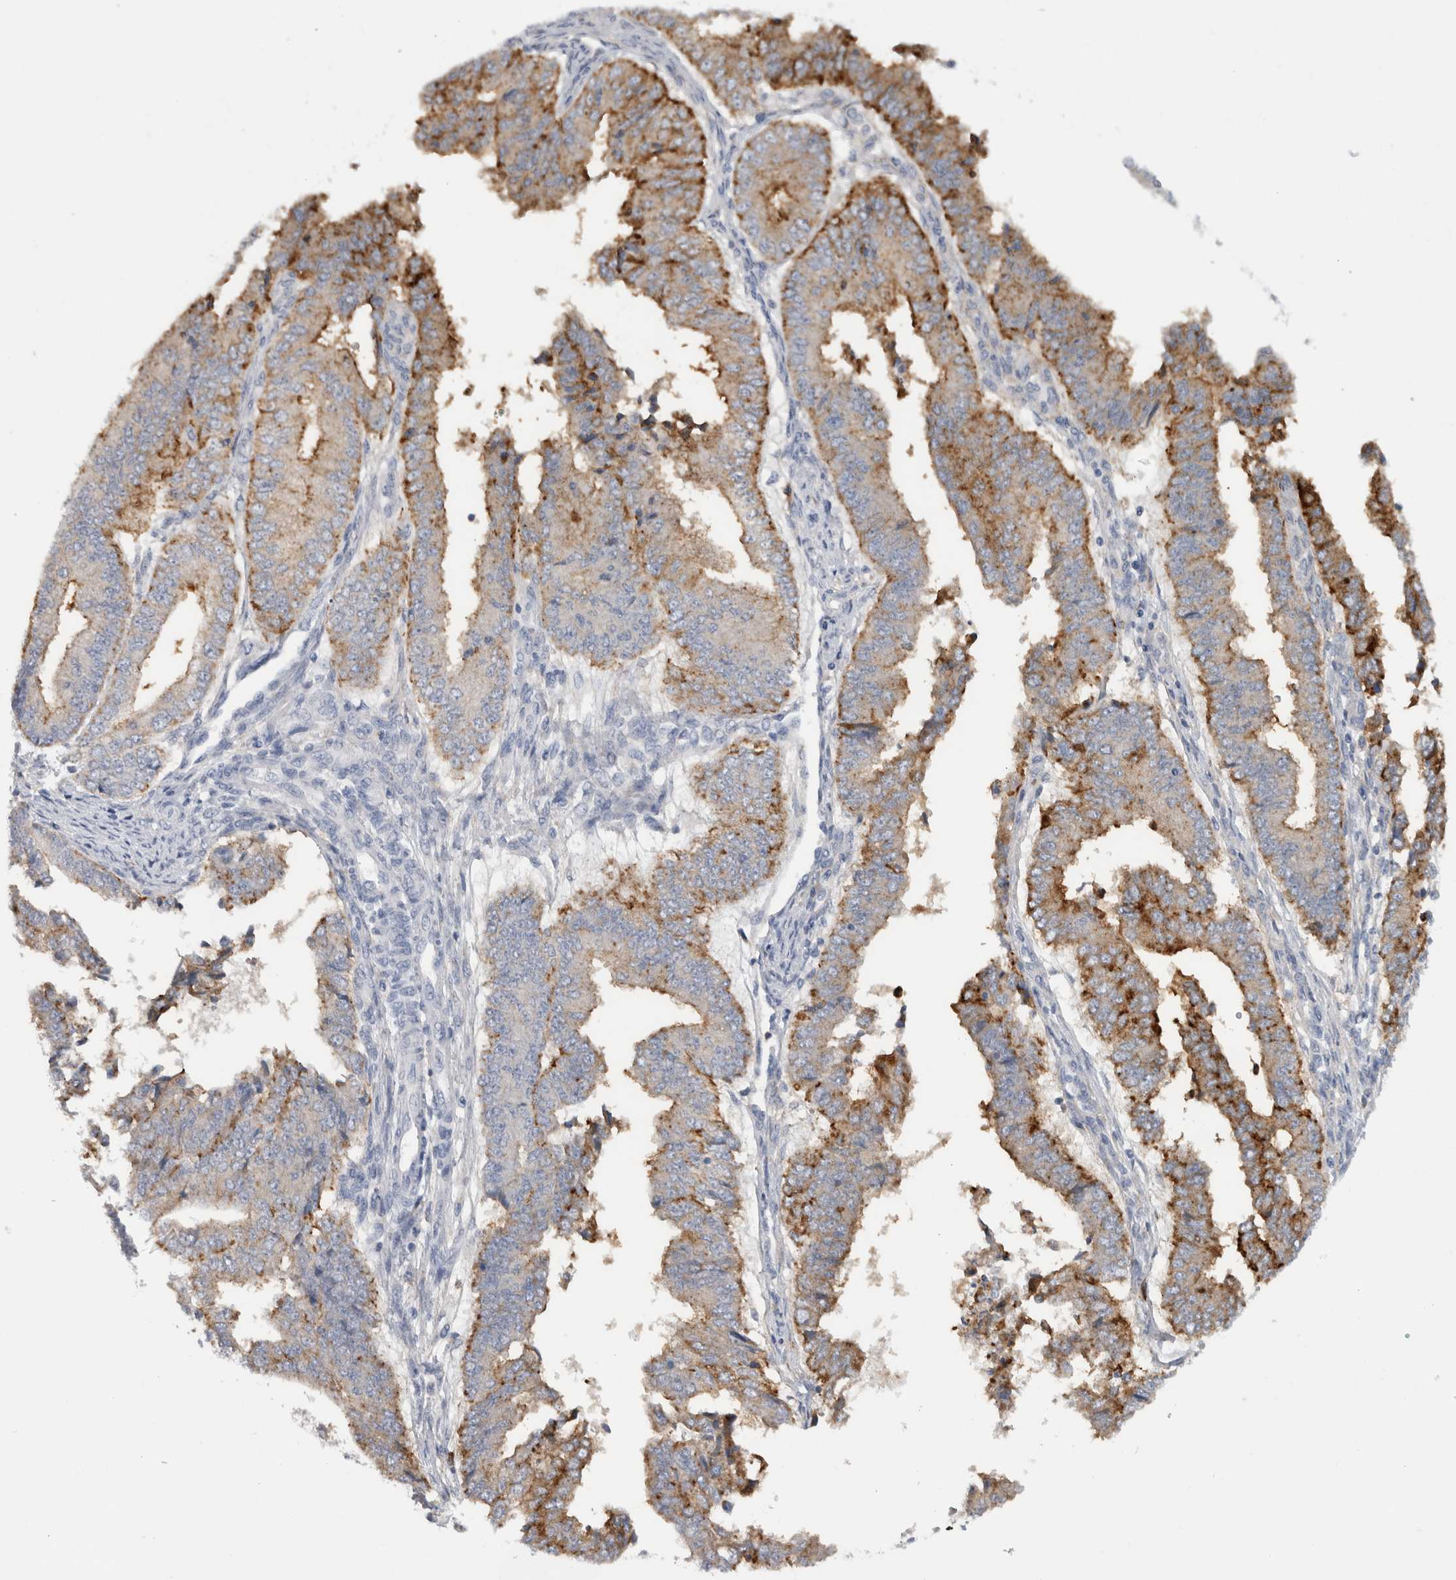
{"staining": {"intensity": "moderate", "quantity": "25%-75%", "location": "cytoplasmic/membranous"}, "tissue": "endometrial cancer", "cell_type": "Tumor cells", "image_type": "cancer", "snomed": [{"axis": "morphology", "description": "Polyp, NOS"}, {"axis": "morphology", "description": "Adenocarcinoma, NOS"}, {"axis": "morphology", "description": "Adenoma, NOS"}, {"axis": "topography", "description": "Endometrium"}], "caption": "Endometrial cancer (adenoma) stained with immunohistochemistry (IHC) exhibits moderate cytoplasmic/membranous expression in approximately 25%-75% of tumor cells.", "gene": "CD63", "patient": {"sex": "female", "age": 79}}